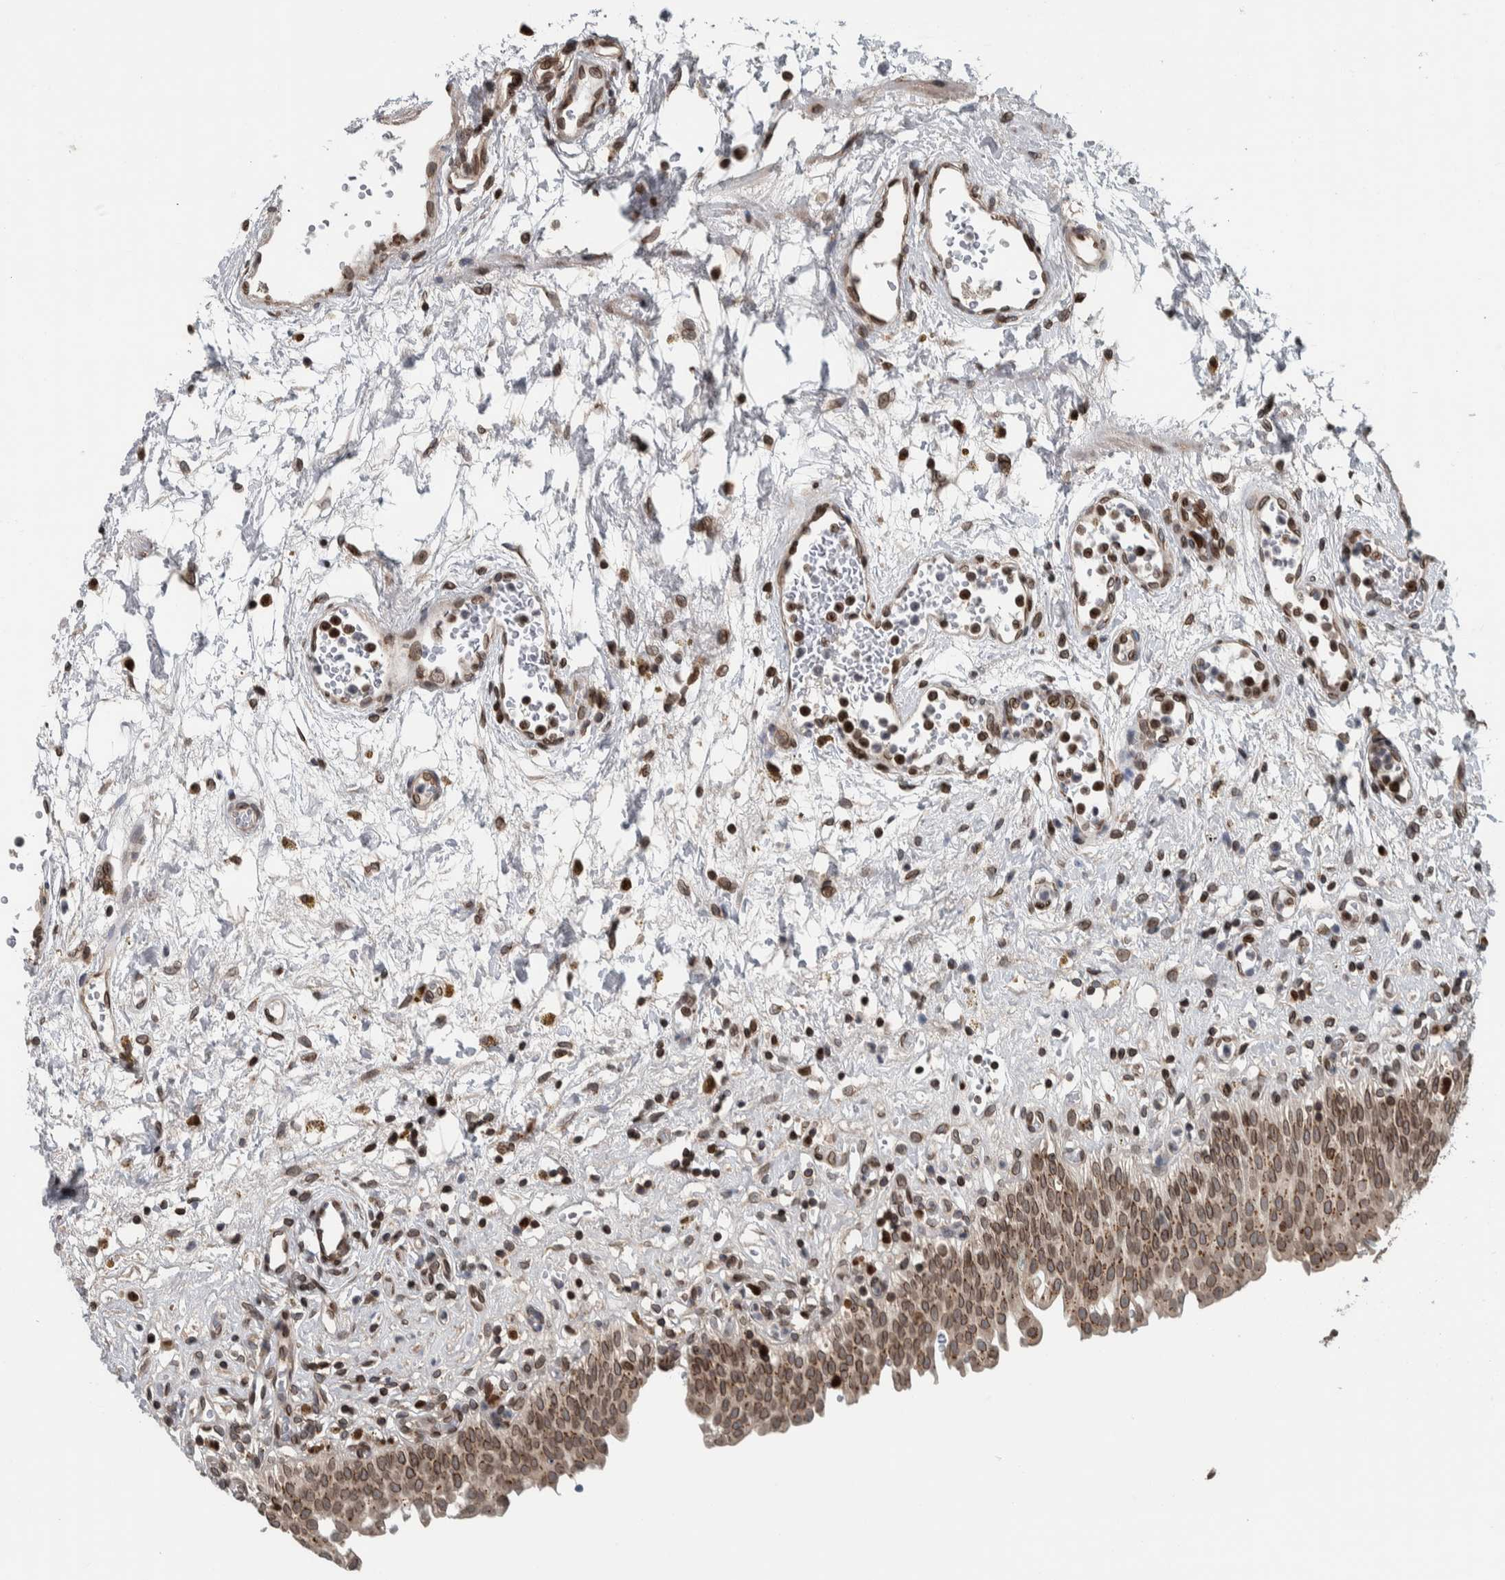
{"staining": {"intensity": "moderate", "quantity": ">75%", "location": "cytoplasmic/membranous,nuclear"}, "tissue": "urinary bladder", "cell_type": "Urothelial cells", "image_type": "normal", "snomed": [{"axis": "morphology", "description": "Urothelial carcinoma, High grade"}, {"axis": "topography", "description": "Urinary bladder"}], "caption": "This histopathology image shows normal urinary bladder stained with immunohistochemistry to label a protein in brown. The cytoplasmic/membranous,nuclear of urothelial cells show moderate positivity for the protein. Nuclei are counter-stained blue.", "gene": "FAM135B", "patient": {"sex": "male", "age": 46}}